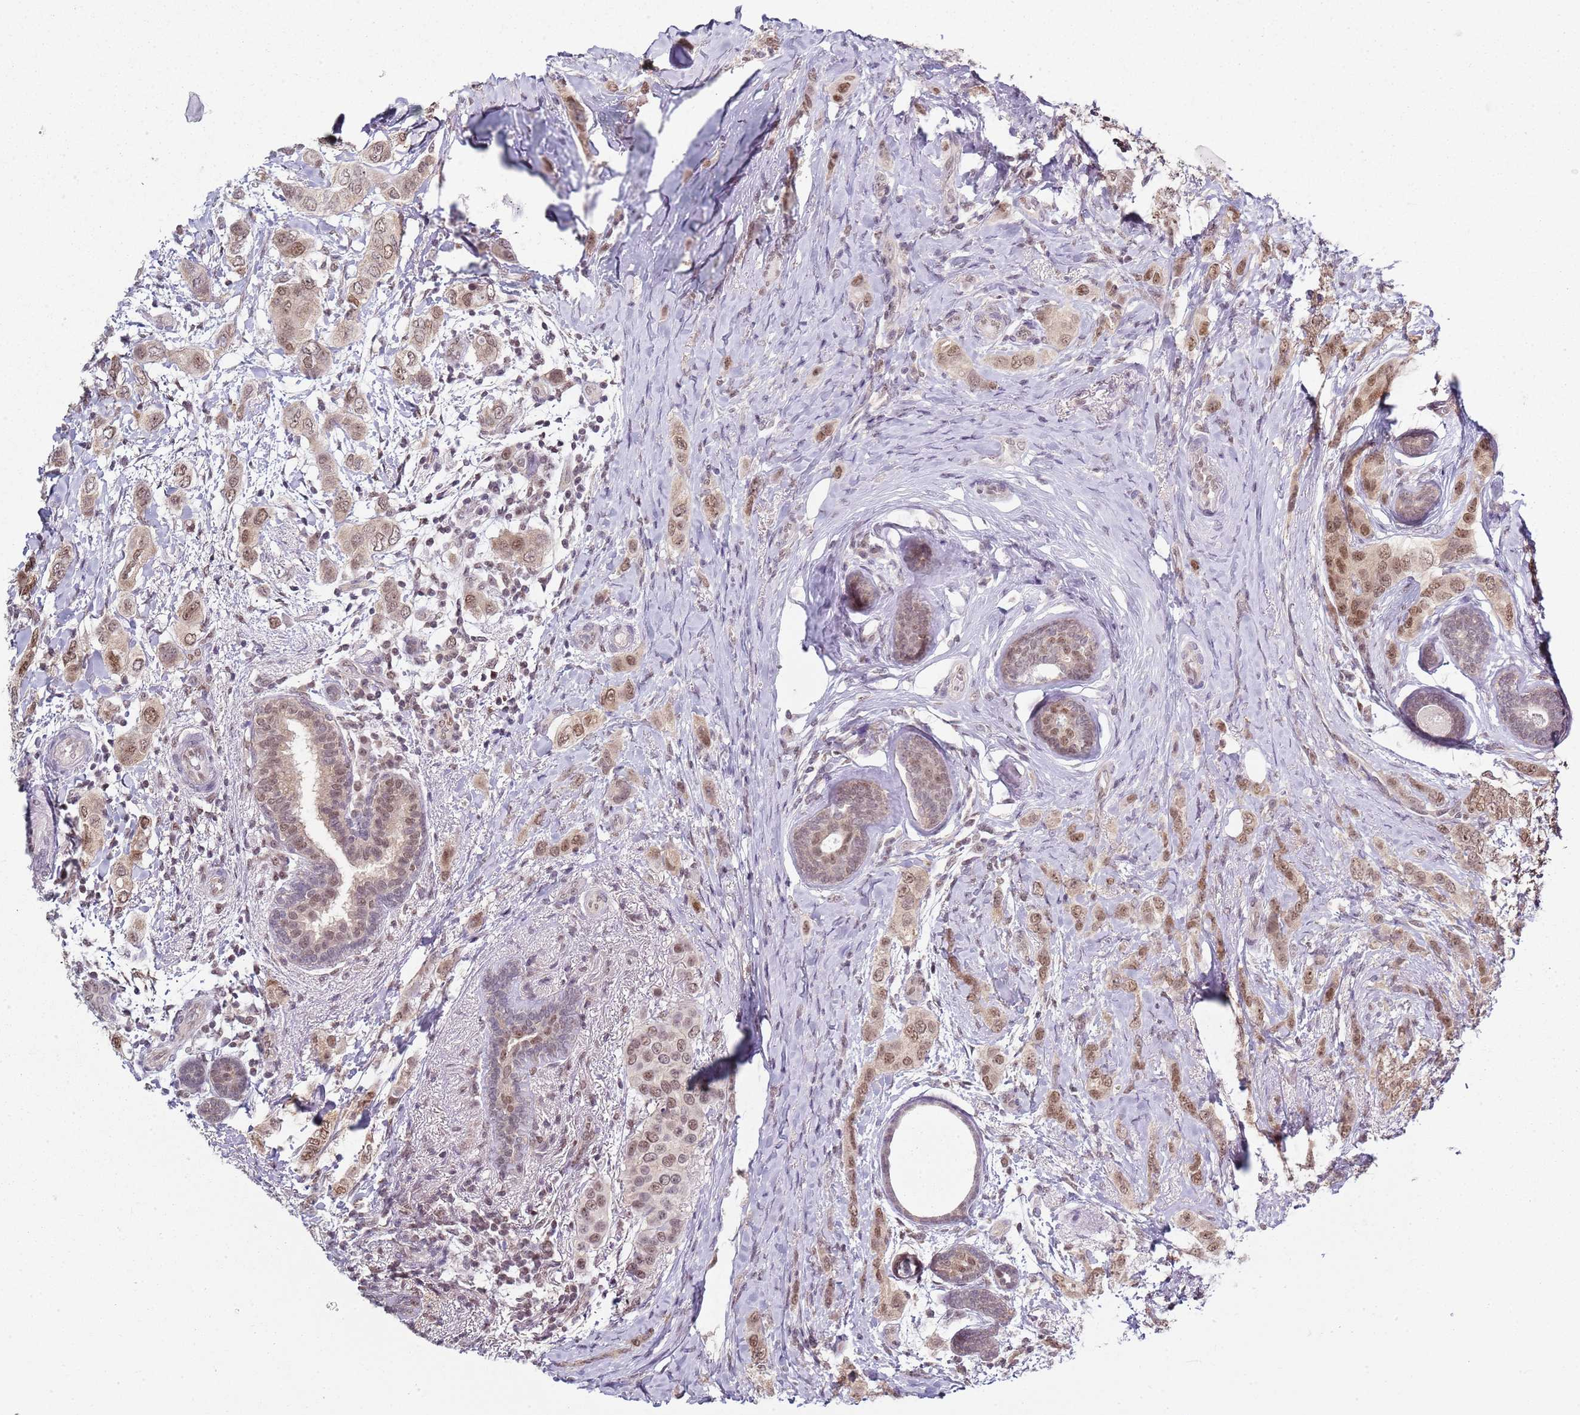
{"staining": {"intensity": "moderate", "quantity": ">75%", "location": "cytoplasmic/membranous,nuclear"}, "tissue": "breast cancer", "cell_type": "Tumor cells", "image_type": "cancer", "snomed": [{"axis": "morphology", "description": "Lobular carcinoma"}, {"axis": "topography", "description": "Breast"}], "caption": "A high-resolution photomicrograph shows immunohistochemistry staining of lobular carcinoma (breast), which shows moderate cytoplasmic/membranous and nuclear staining in approximately >75% of tumor cells. The staining is performed using DAB (3,3'-diaminobenzidine) brown chromogen to label protein expression. The nuclei are counter-stained blue using hematoxylin.", "gene": "SMARCAL1", "patient": {"sex": "female", "age": 51}}